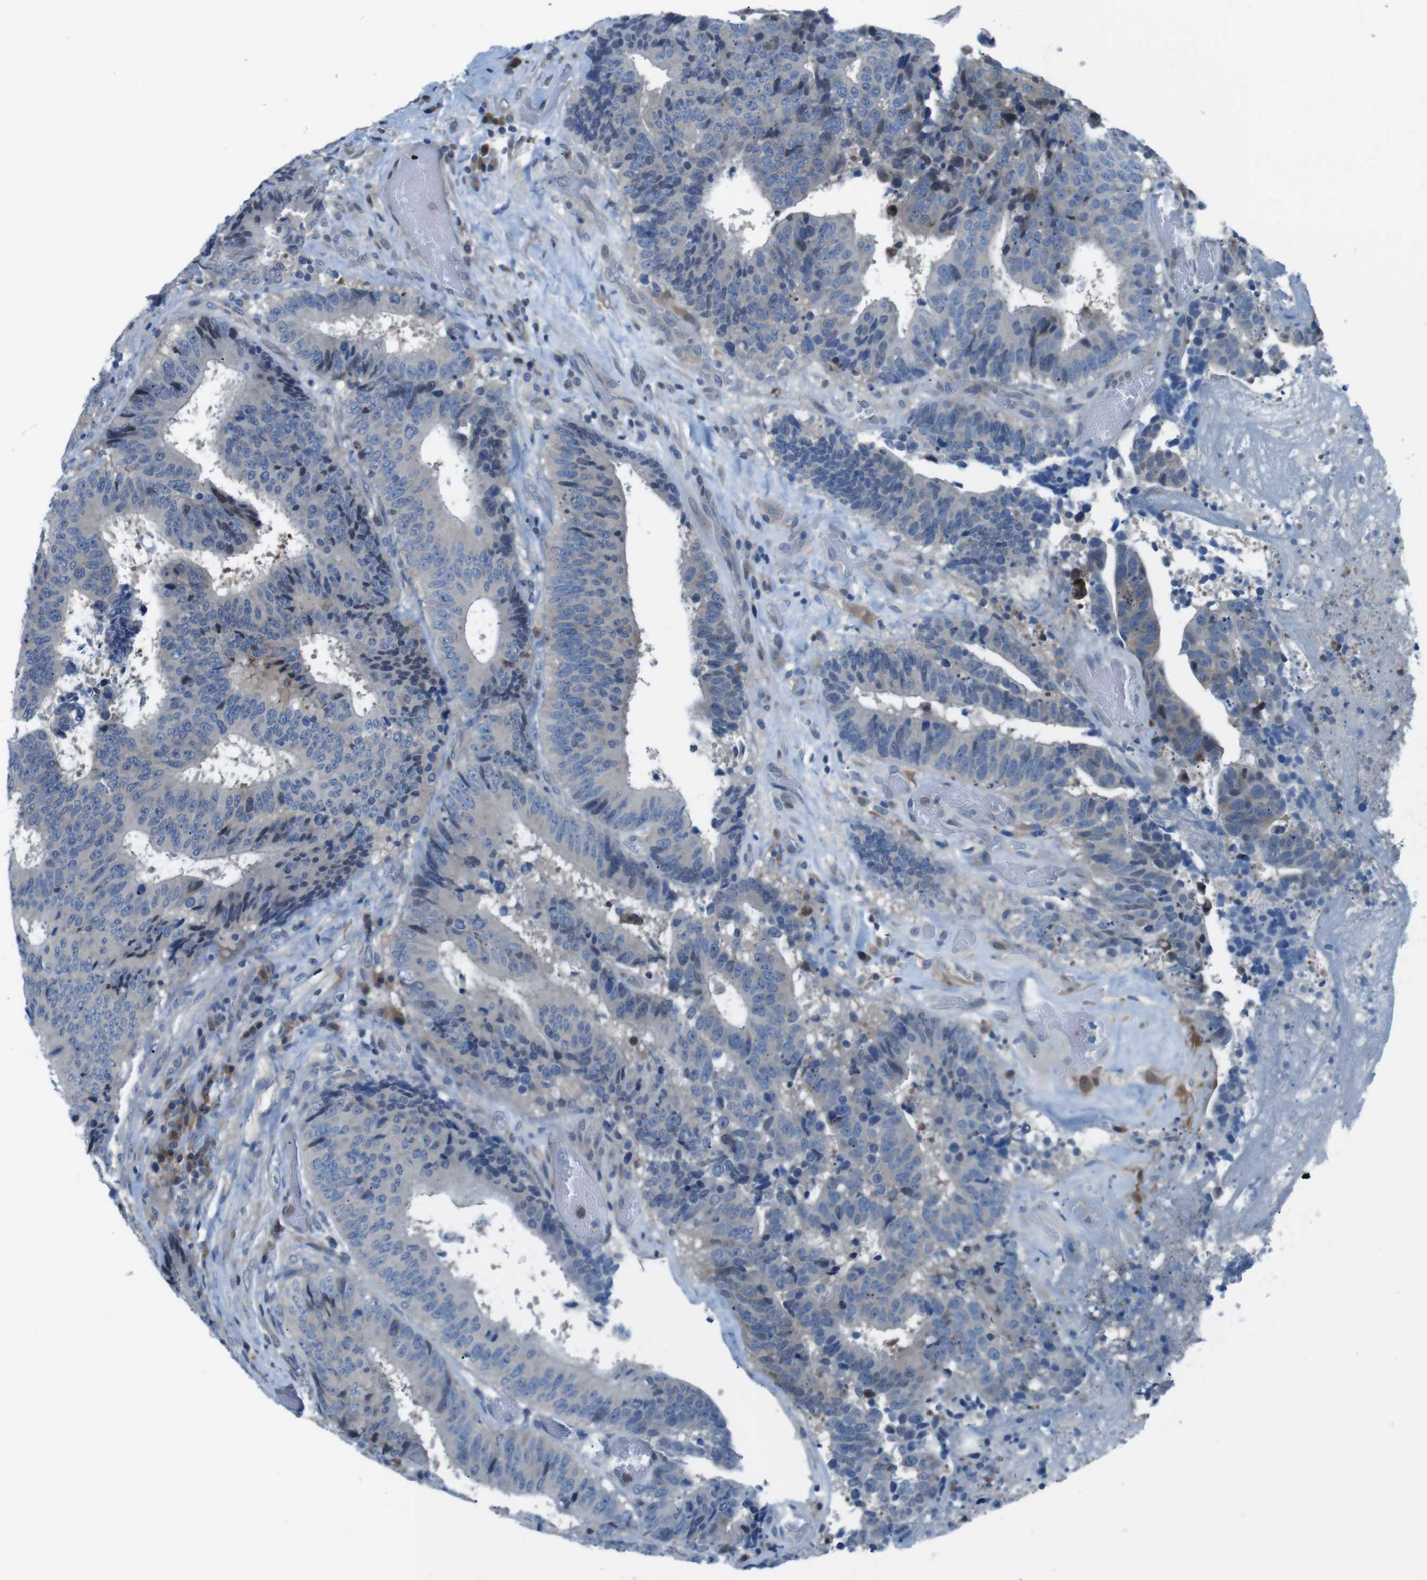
{"staining": {"intensity": "weak", "quantity": "<25%", "location": "cytoplasmic/membranous"}, "tissue": "colorectal cancer", "cell_type": "Tumor cells", "image_type": "cancer", "snomed": [{"axis": "morphology", "description": "Adenocarcinoma, NOS"}, {"axis": "topography", "description": "Rectum"}], "caption": "Immunohistochemical staining of human adenocarcinoma (colorectal) exhibits no significant positivity in tumor cells.", "gene": "NANOS2", "patient": {"sex": "male", "age": 72}}